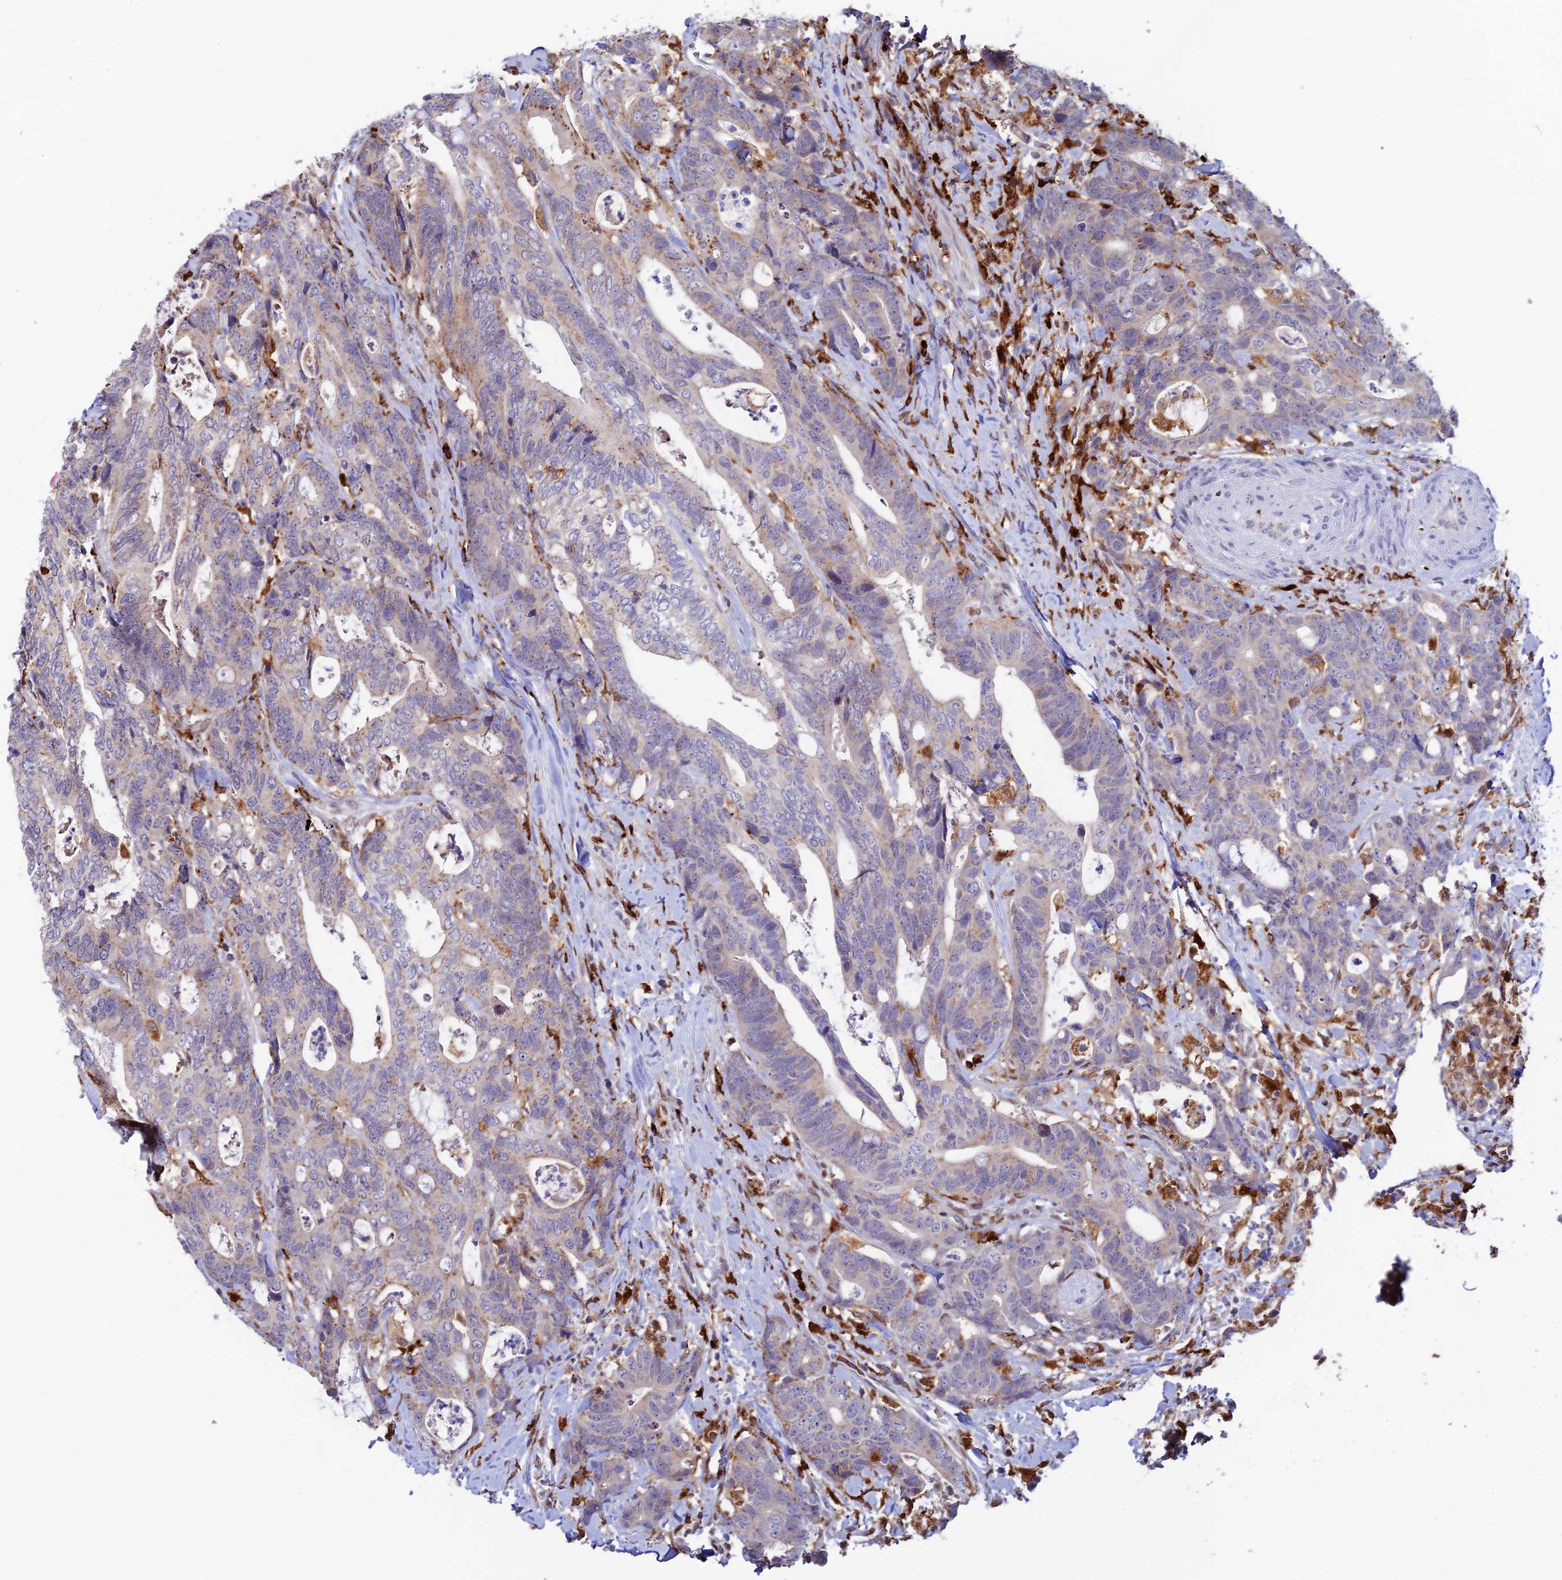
{"staining": {"intensity": "weak", "quantity": "<25%", "location": "cytoplasmic/membranous"}, "tissue": "colorectal cancer", "cell_type": "Tumor cells", "image_type": "cancer", "snomed": [{"axis": "morphology", "description": "Adenocarcinoma, NOS"}, {"axis": "topography", "description": "Colon"}], "caption": "IHC of human colorectal cancer reveals no staining in tumor cells. (Brightfield microscopy of DAB (3,3'-diaminobenzidine) immunohistochemistry at high magnification).", "gene": "HIC1", "patient": {"sex": "female", "age": 82}}